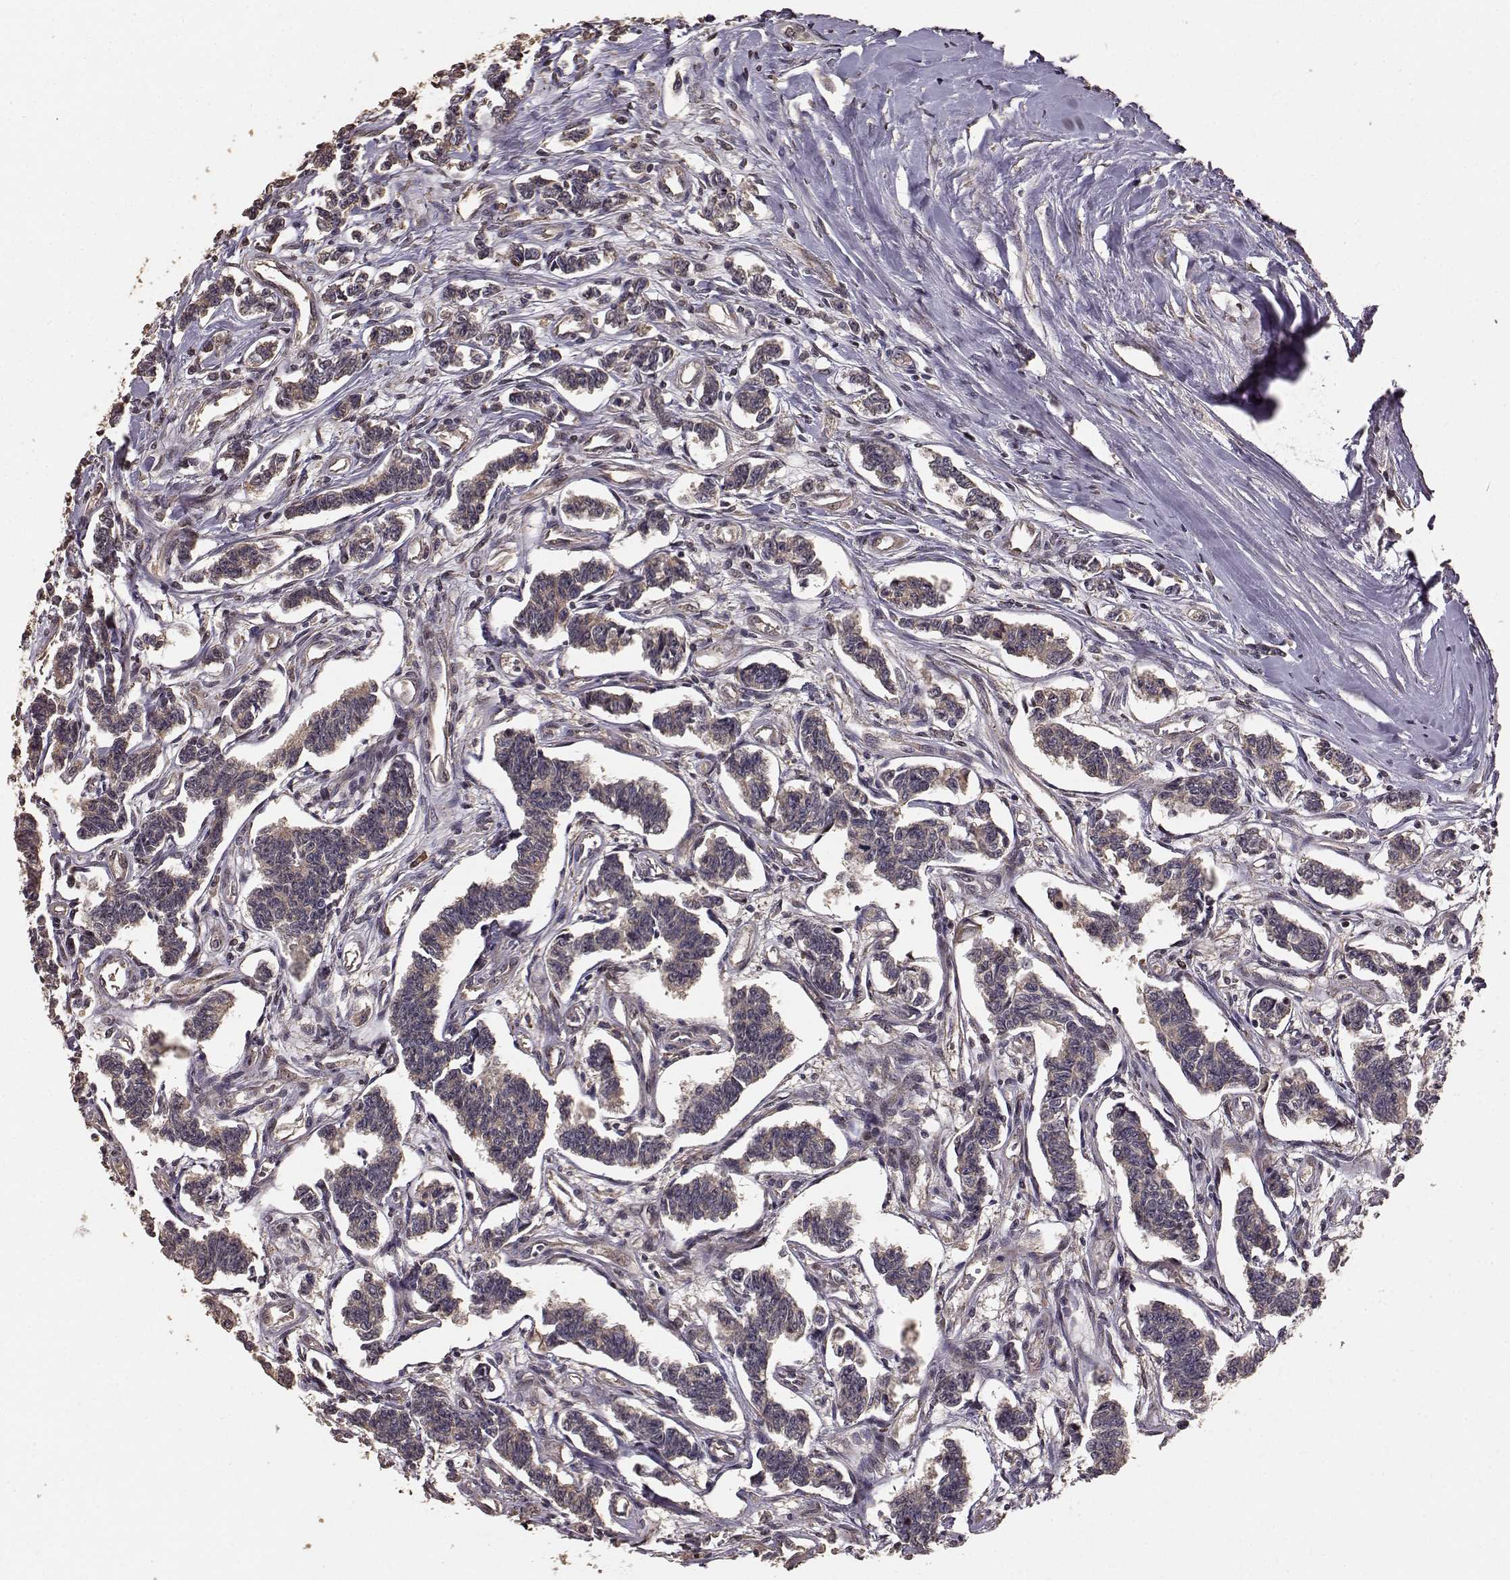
{"staining": {"intensity": "moderate", "quantity": ">75%", "location": "cytoplasmic/membranous"}, "tissue": "carcinoid", "cell_type": "Tumor cells", "image_type": "cancer", "snomed": [{"axis": "morphology", "description": "Carcinoid, malignant, NOS"}, {"axis": "topography", "description": "Kidney"}], "caption": "Tumor cells display moderate cytoplasmic/membranous staining in about >75% of cells in malignant carcinoid. The protein is stained brown, and the nuclei are stained in blue (DAB IHC with brightfield microscopy, high magnification).", "gene": "USP15", "patient": {"sex": "female", "age": 41}}